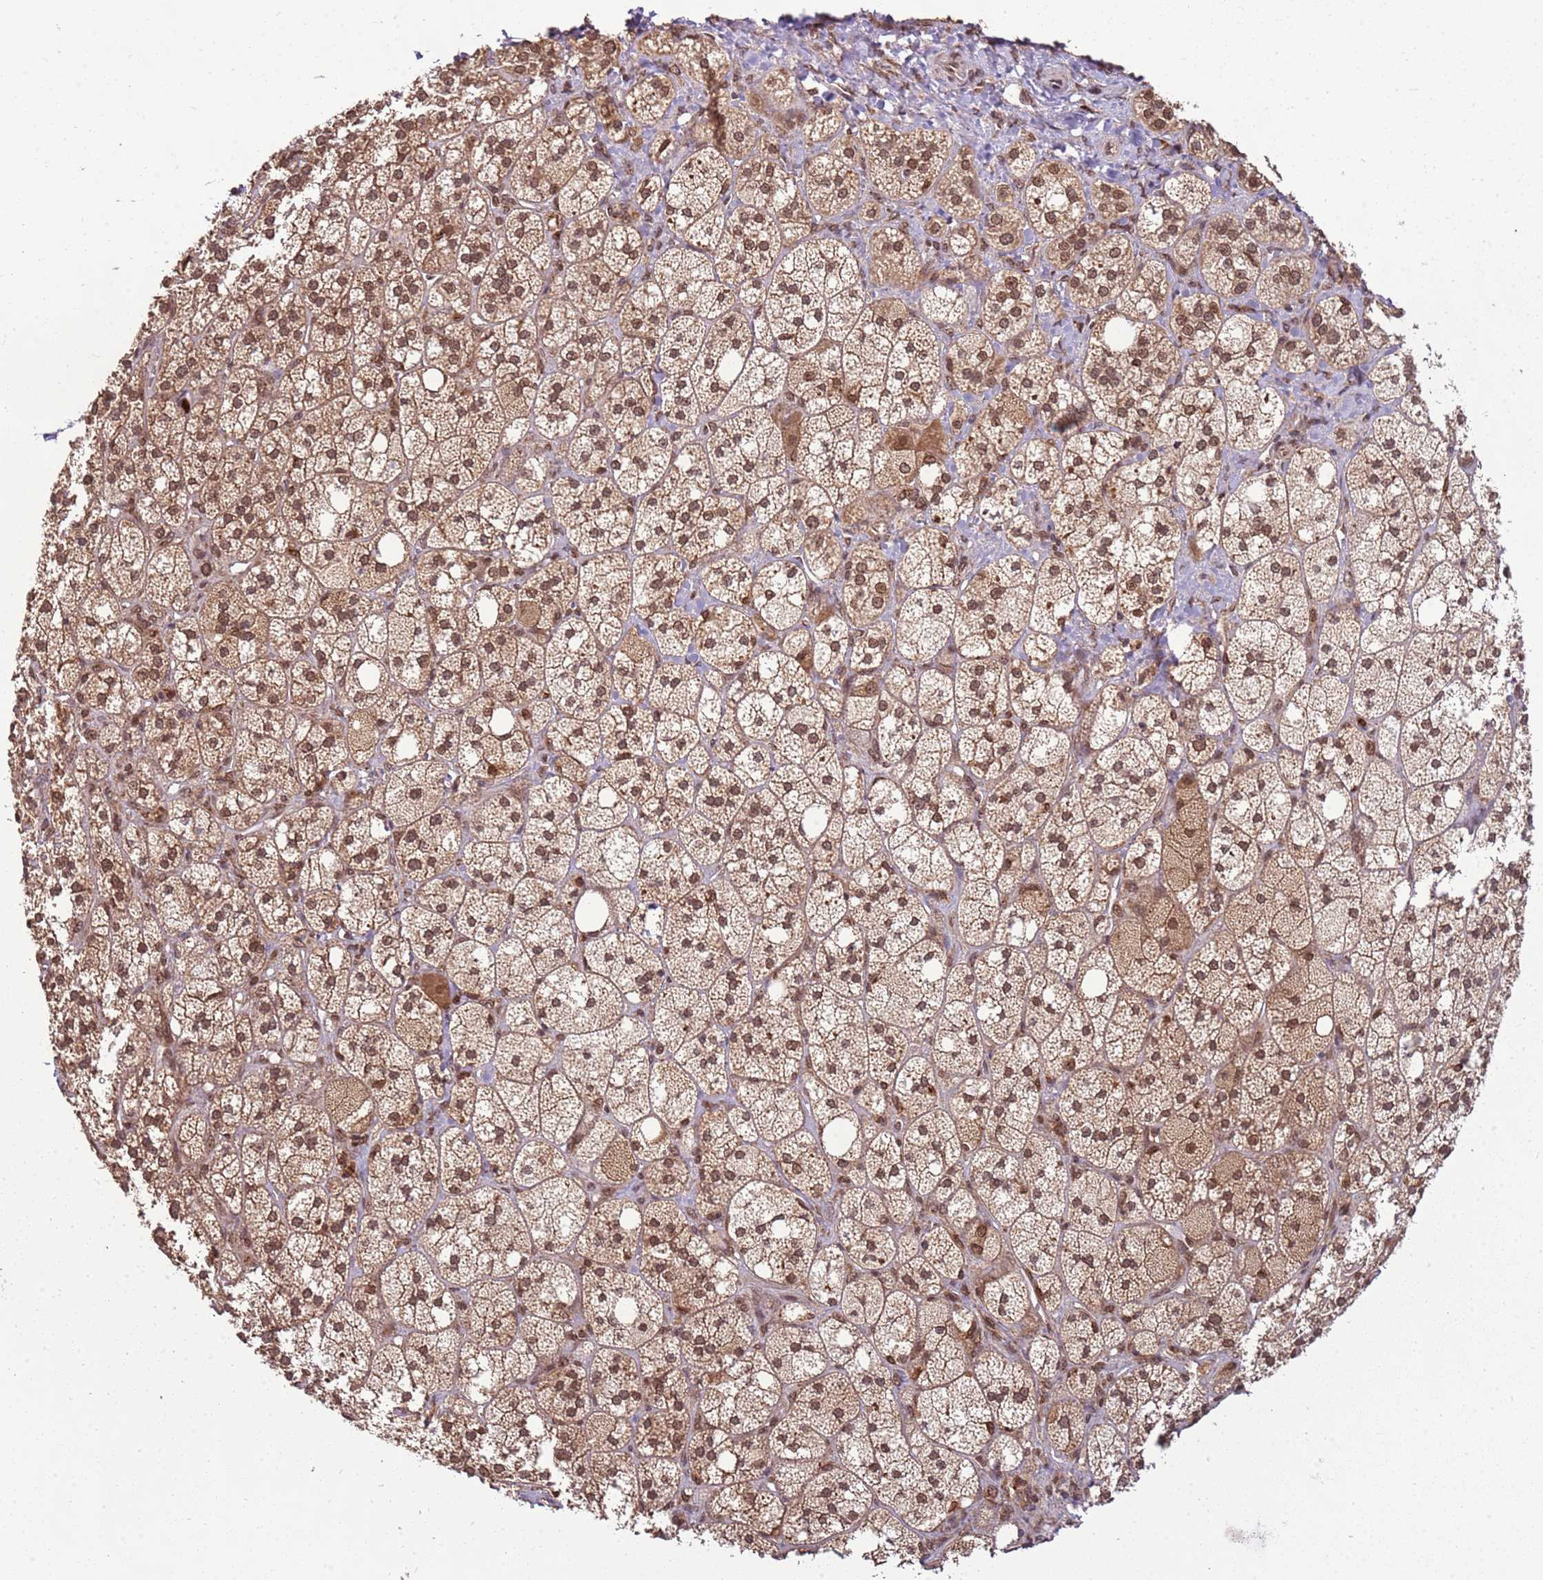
{"staining": {"intensity": "moderate", "quantity": ">75%", "location": "cytoplasmic/membranous,nuclear"}, "tissue": "adrenal gland", "cell_type": "Glandular cells", "image_type": "normal", "snomed": [{"axis": "morphology", "description": "Normal tissue, NOS"}, {"axis": "topography", "description": "Adrenal gland"}], "caption": "Immunohistochemical staining of normal human adrenal gland reveals >75% levels of moderate cytoplasmic/membranous,nuclear protein expression in about >75% of glandular cells.", "gene": "CEP170", "patient": {"sex": "male", "age": 61}}